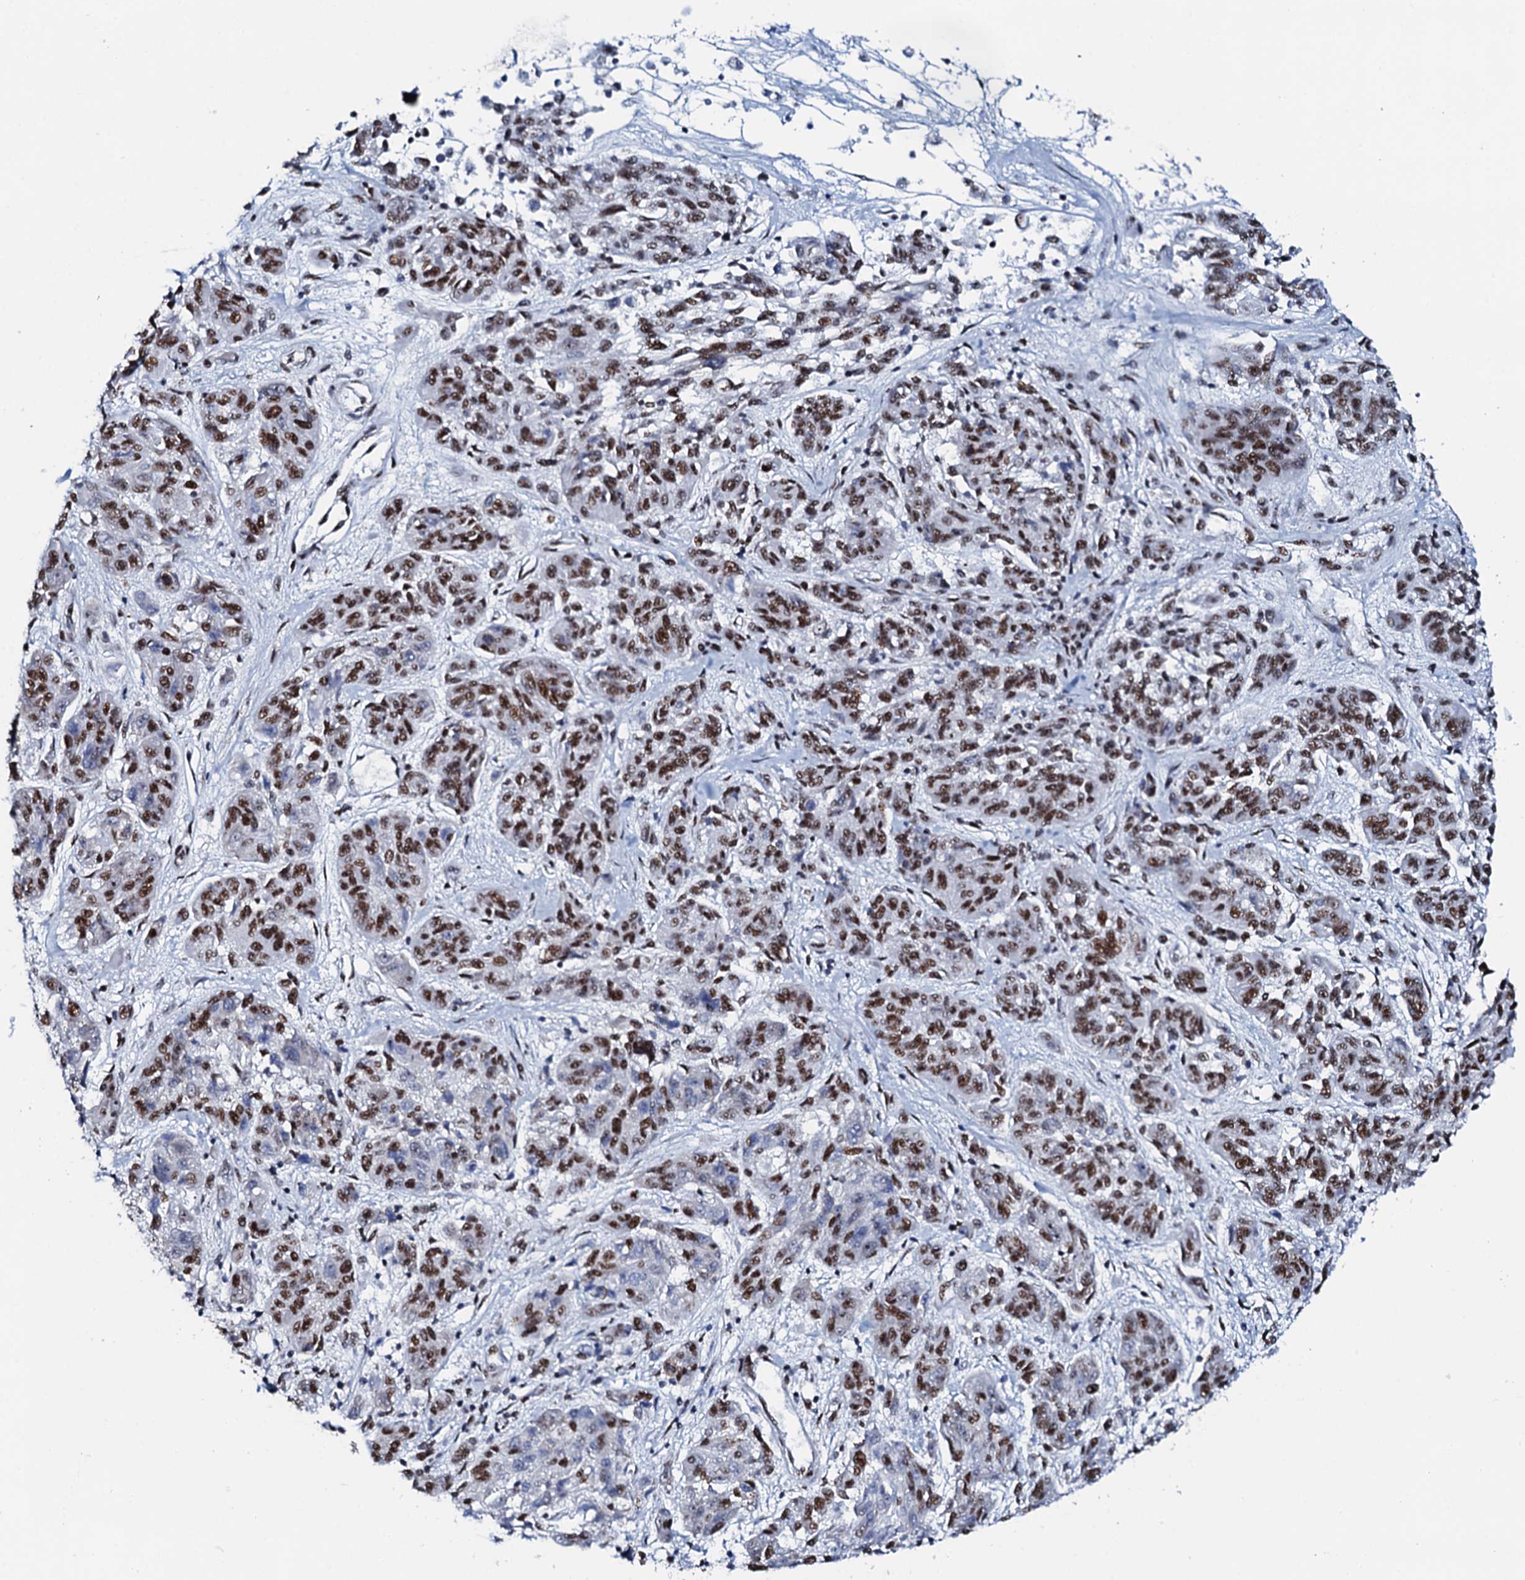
{"staining": {"intensity": "strong", "quantity": ">75%", "location": "nuclear"}, "tissue": "melanoma", "cell_type": "Tumor cells", "image_type": "cancer", "snomed": [{"axis": "morphology", "description": "Malignant melanoma, NOS"}, {"axis": "topography", "description": "Skin"}], "caption": "Tumor cells demonstrate strong nuclear staining in about >75% of cells in malignant melanoma.", "gene": "NKAPD1", "patient": {"sex": "male", "age": 53}}